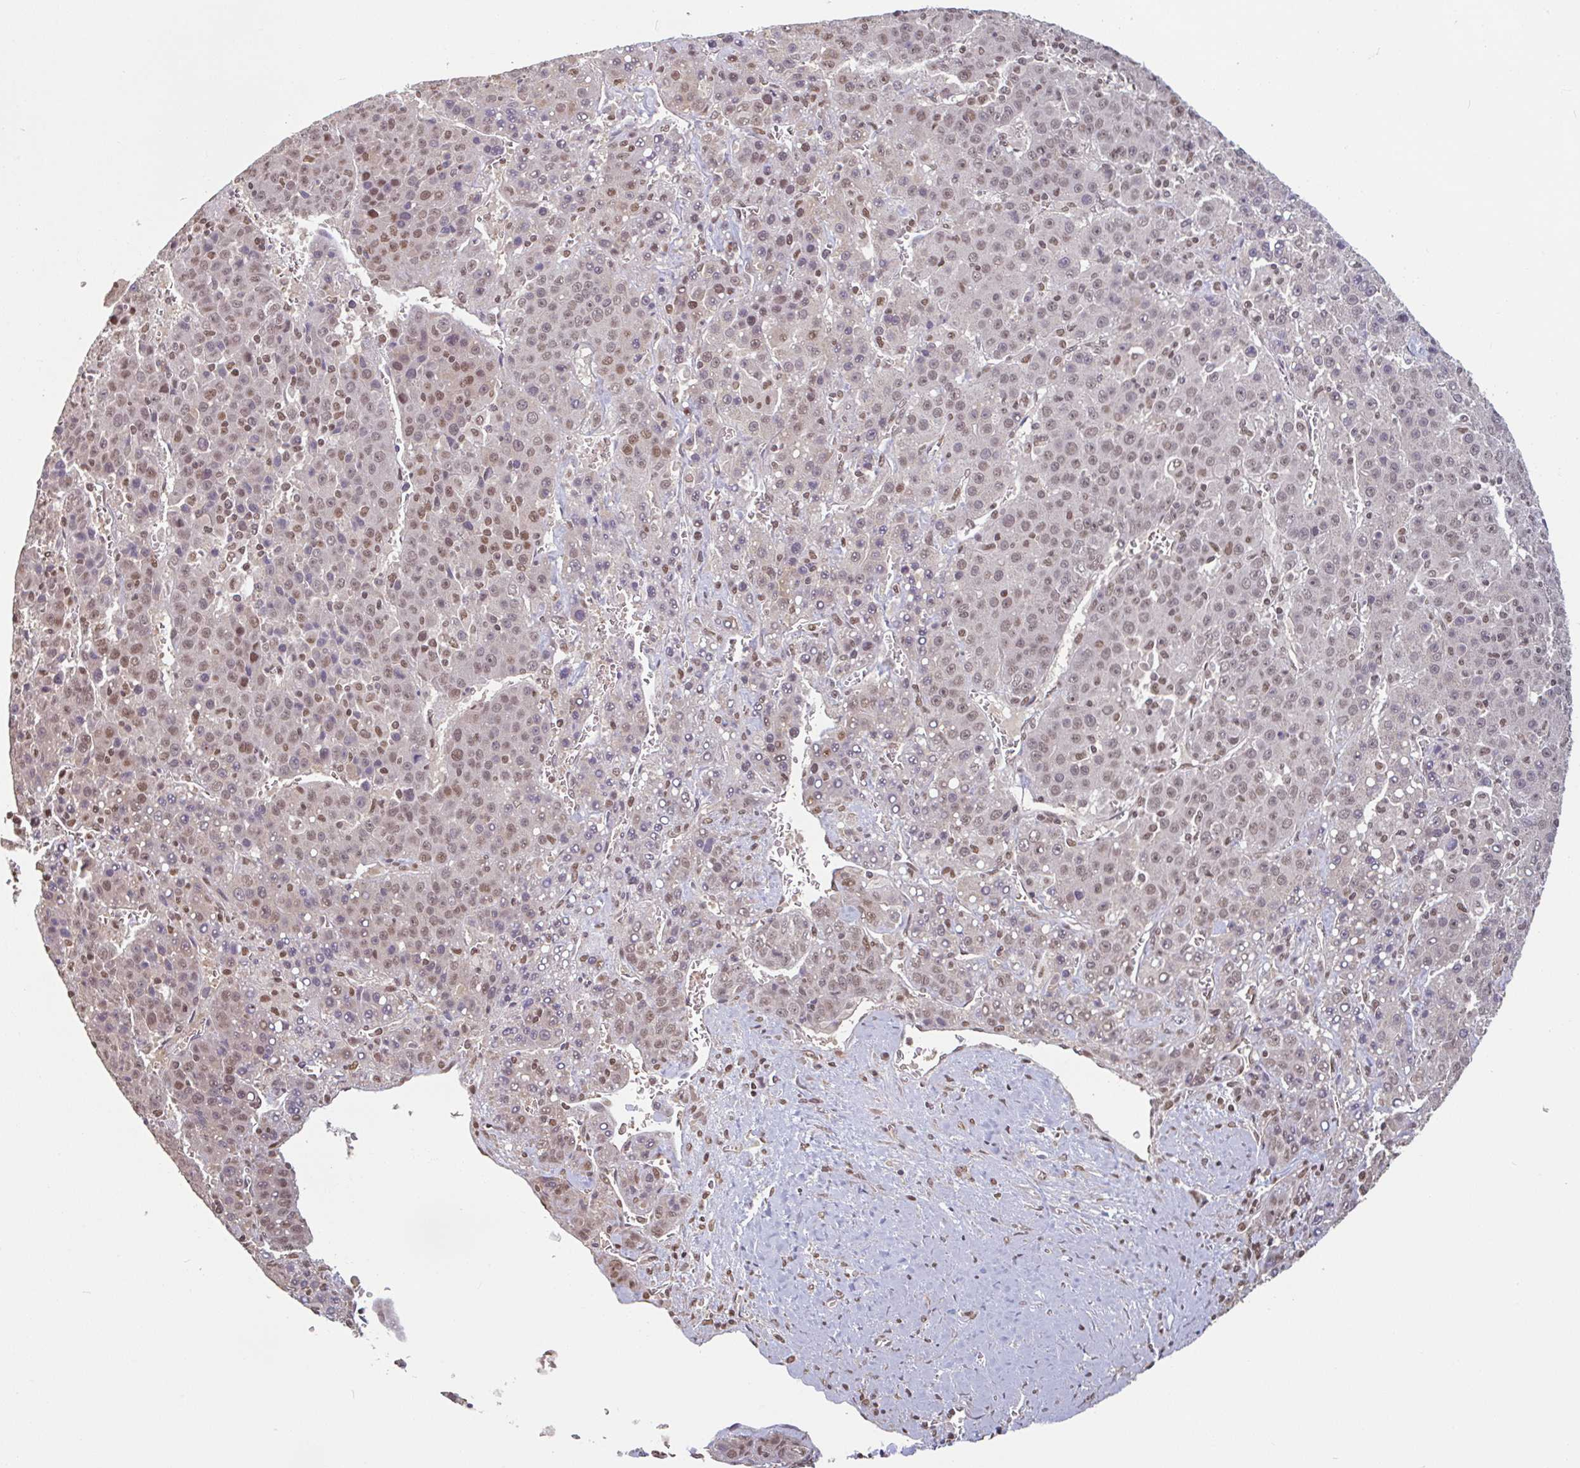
{"staining": {"intensity": "moderate", "quantity": ">75%", "location": "nuclear"}, "tissue": "liver cancer", "cell_type": "Tumor cells", "image_type": "cancer", "snomed": [{"axis": "morphology", "description": "Carcinoma, Hepatocellular, NOS"}, {"axis": "topography", "description": "Liver"}], "caption": "Liver cancer stained with DAB immunohistochemistry (IHC) displays medium levels of moderate nuclear staining in about >75% of tumor cells. The staining is performed using DAB brown chromogen to label protein expression. The nuclei are counter-stained blue using hematoxylin.", "gene": "DR1", "patient": {"sex": "female", "age": 53}}